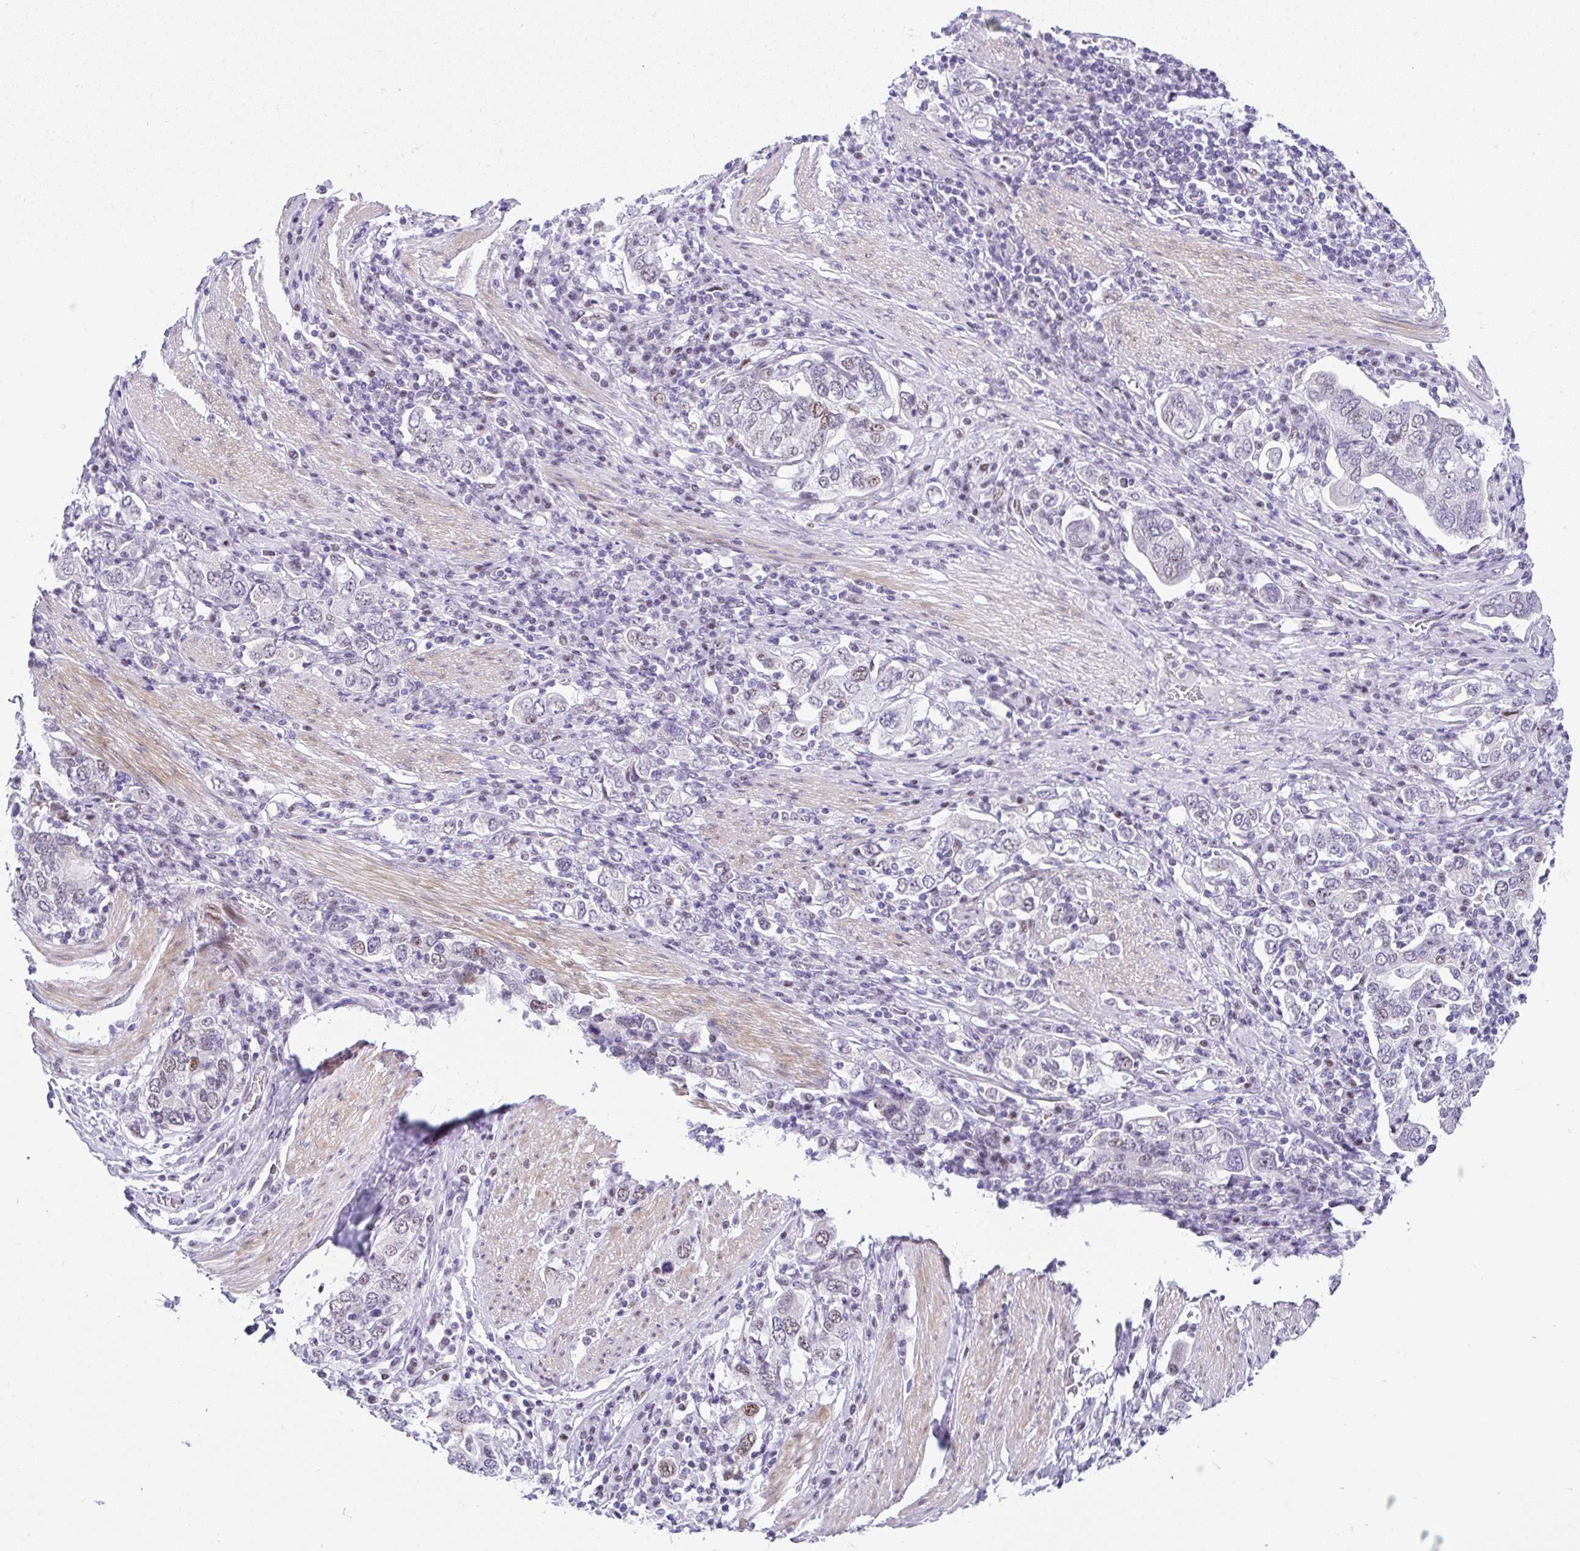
{"staining": {"intensity": "moderate", "quantity": "<25%", "location": "nuclear"}, "tissue": "stomach cancer", "cell_type": "Tumor cells", "image_type": "cancer", "snomed": [{"axis": "morphology", "description": "Adenocarcinoma, NOS"}, {"axis": "topography", "description": "Stomach, upper"}, {"axis": "topography", "description": "Stomach"}], "caption": "Stomach adenocarcinoma was stained to show a protein in brown. There is low levels of moderate nuclear expression in about <25% of tumor cells.", "gene": "NR1D2", "patient": {"sex": "male", "age": 62}}